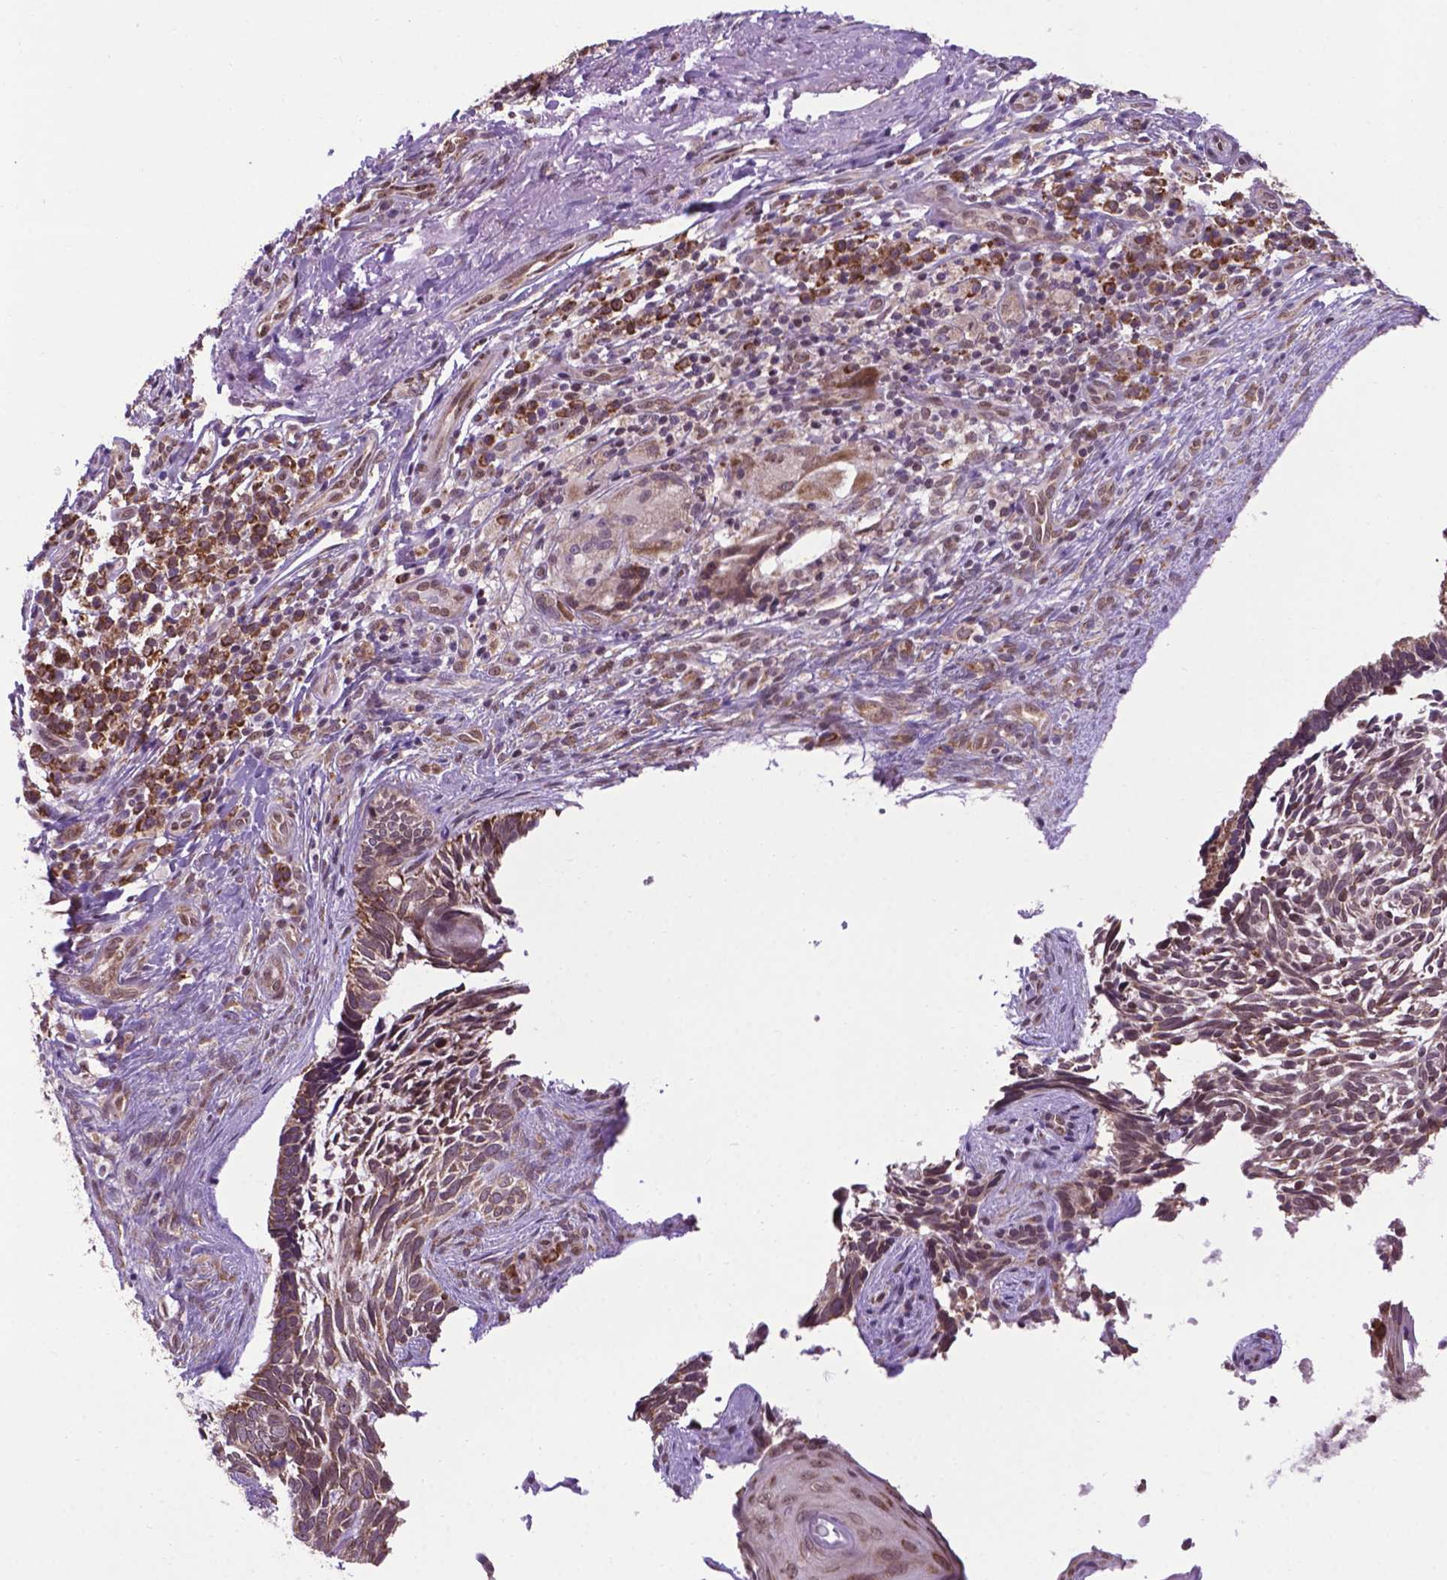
{"staining": {"intensity": "moderate", "quantity": ">75%", "location": "cytoplasmic/membranous,nuclear"}, "tissue": "skin cancer", "cell_type": "Tumor cells", "image_type": "cancer", "snomed": [{"axis": "morphology", "description": "Normal tissue, NOS"}, {"axis": "morphology", "description": "Basal cell carcinoma"}, {"axis": "topography", "description": "Skin"}], "caption": "Immunohistochemical staining of human skin basal cell carcinoma reveals medium levels of moderate cytoplasmic/membranous and nuclear expression in about >75% of tumor cells.", "gene": "WDR83OS", "patient": {"sex": "male", "age": 68}}